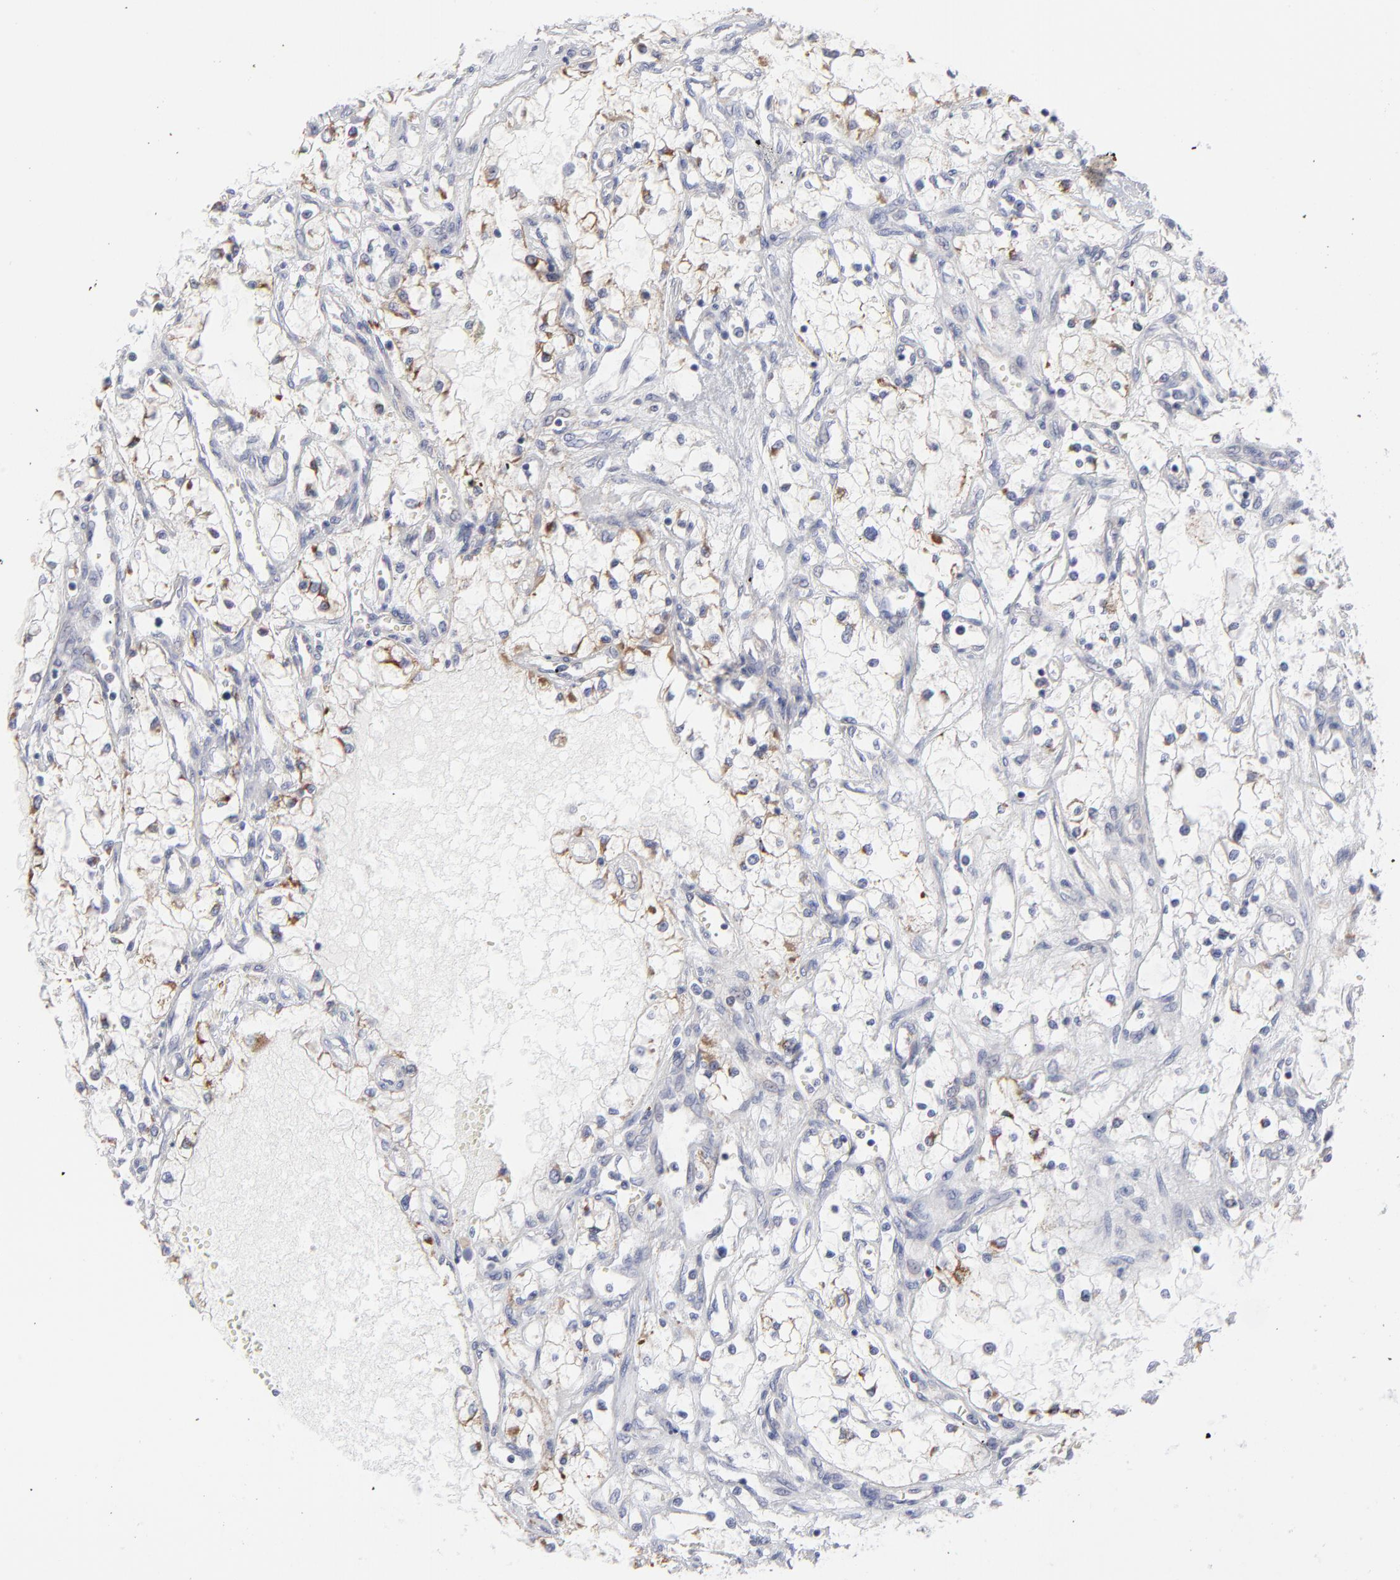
{"staining": {"intensity": "weak", "quantity": "<25%", "location": "cytoplasmic/membranous"}, "tissue": "renal cancer", "cell_type": "Tumor cells", "image_type": "cancer", "snomed": [{"axis": "morphology", "description": "Adenocarcinoma, NOS"}, {"axis": "topography", "description": "Kidney"}], "caption": "Protein analysis of renal cancer (adenocarcinoma) displays no significant positivity in tumor cells.", "gene": "NFKBIA", "patient": {"sex": "male", "age": 61}}